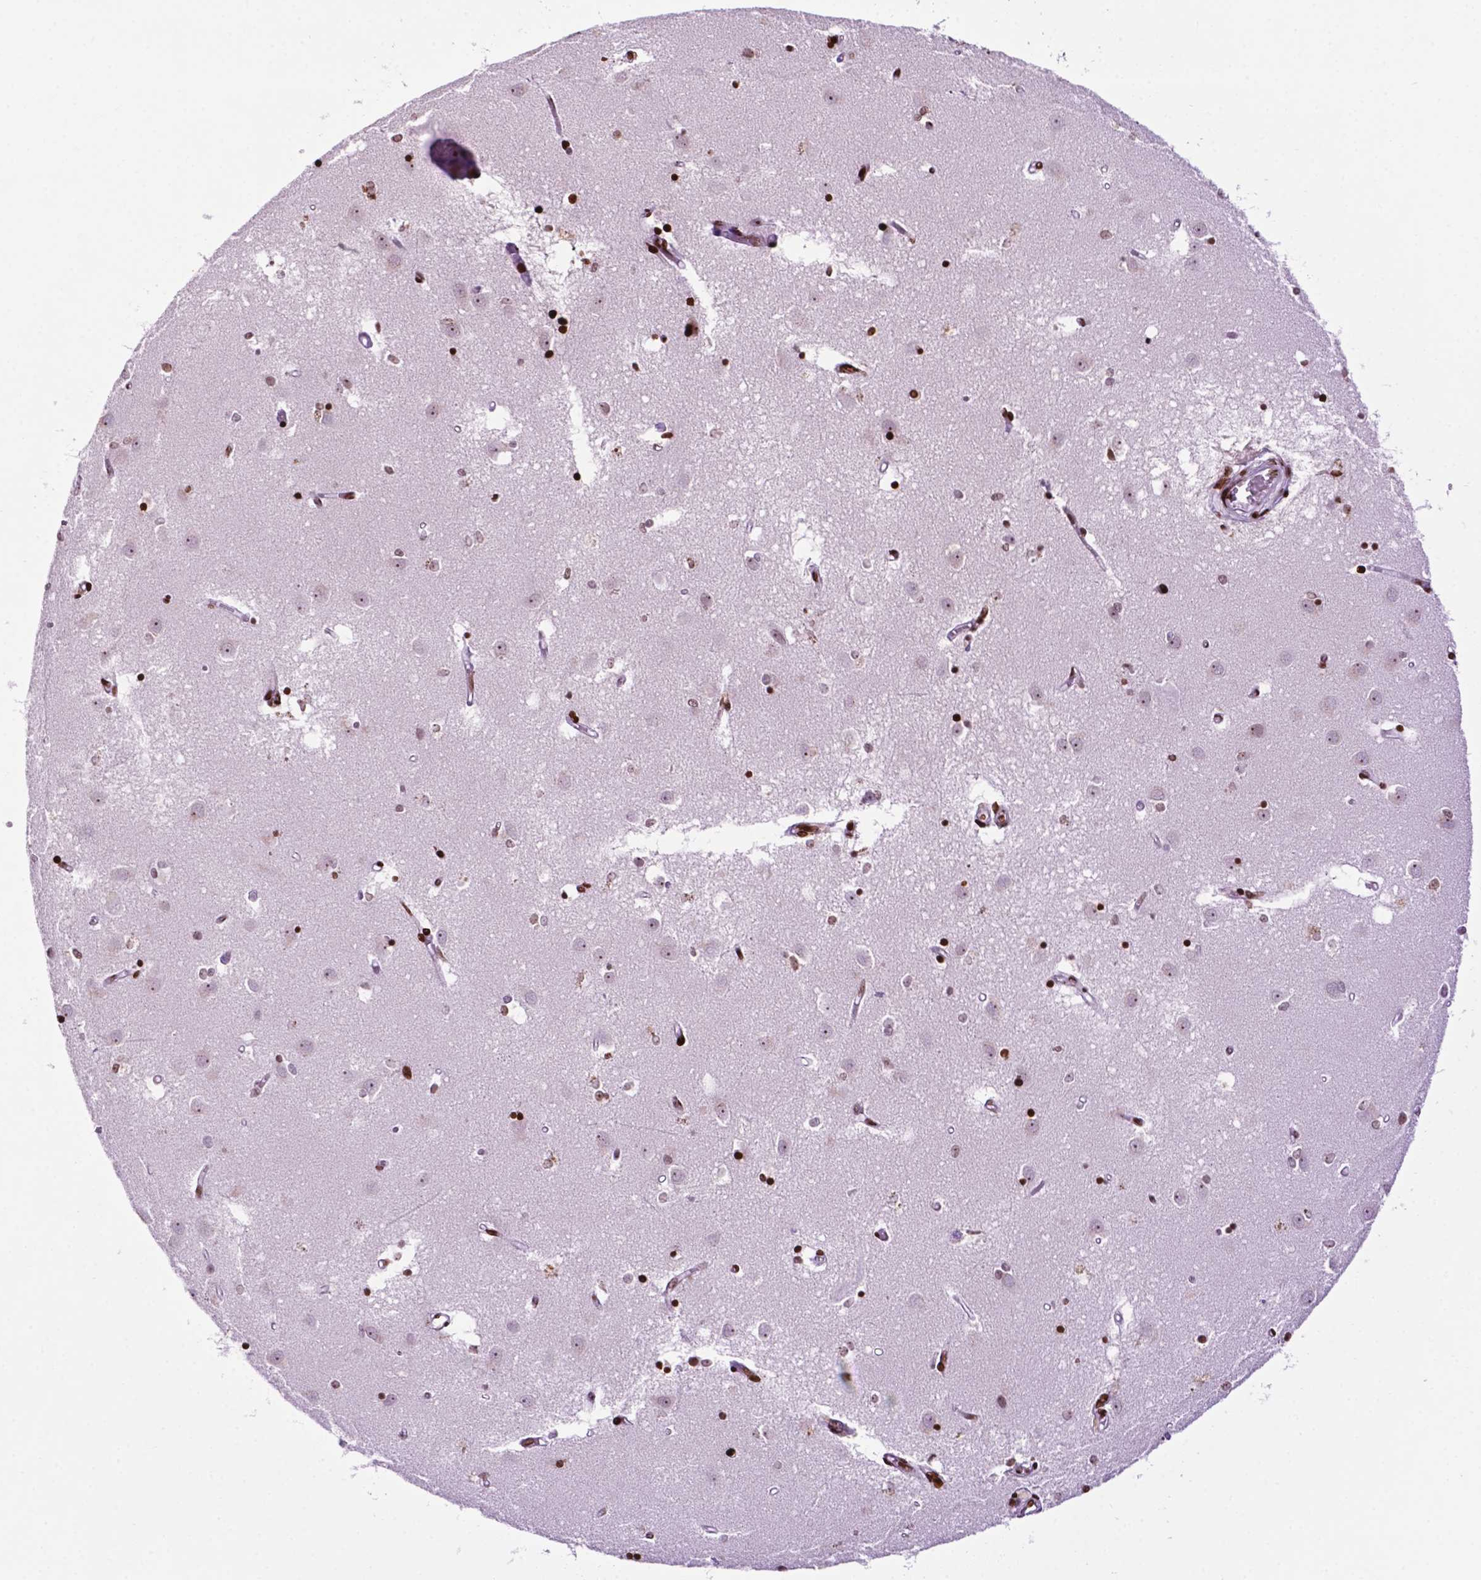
{"staining": {"intensity": "strong", "quantity": ">75%", "location": "nuclear"}, "tissue": "caudate", "cell_type": "Glial cells", "image_type": "normal", "snomed": [{"axis": "morphology", "description": "Normal tissue, NOS"}, {"axis": "topography", "description": "Lateral ventricle wall"}], "caption": "This image displays benign caudate stained with immunohistochemistry (IHC) to label a protein in brown. The nuclear of glial cells show strong positivity for the protein. Nuclei are counter-stained blue.", "gene": "TMEM250", "patient": {"sex": "male", "age": 54}}